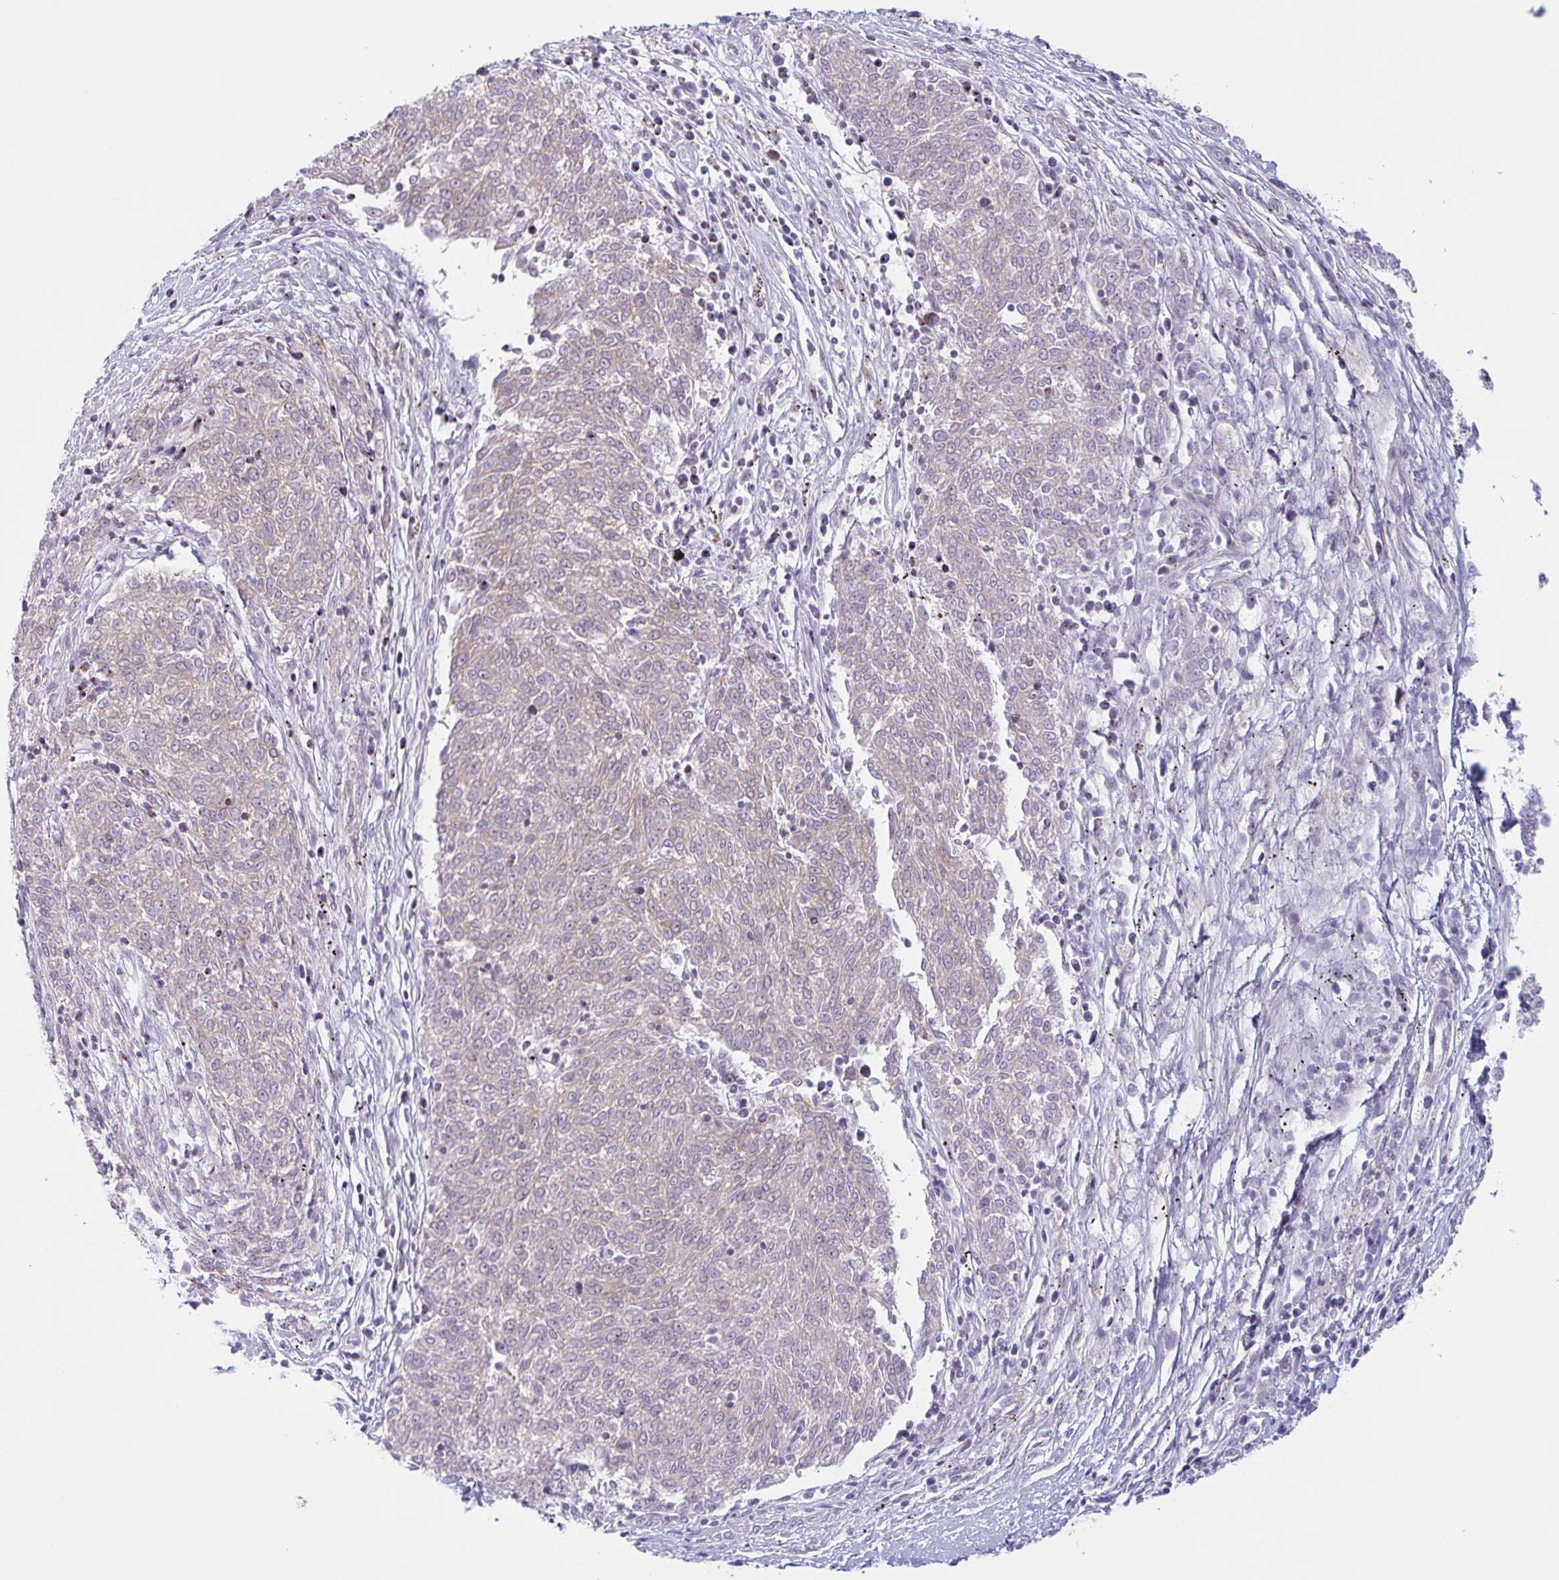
{"staining": {"intensity": "negative", "quantity": "none", "location": "none"}, "tissue": "melanoma", "cell_type": "Tumor cells", "image_type": "cancer", "snomed": [{"axis": "morphology", "description": "Malignant melanoma, NOS"}, {"axis": "topography", "description": "Skin"}], "caption": "DAB (3,3'-diaminobenzidine) immunohistochemical staining of melanoma shows no significant expression in tumor cells.", "gene": "MYH10", "patient": {"sex": "female", "age": 72}}